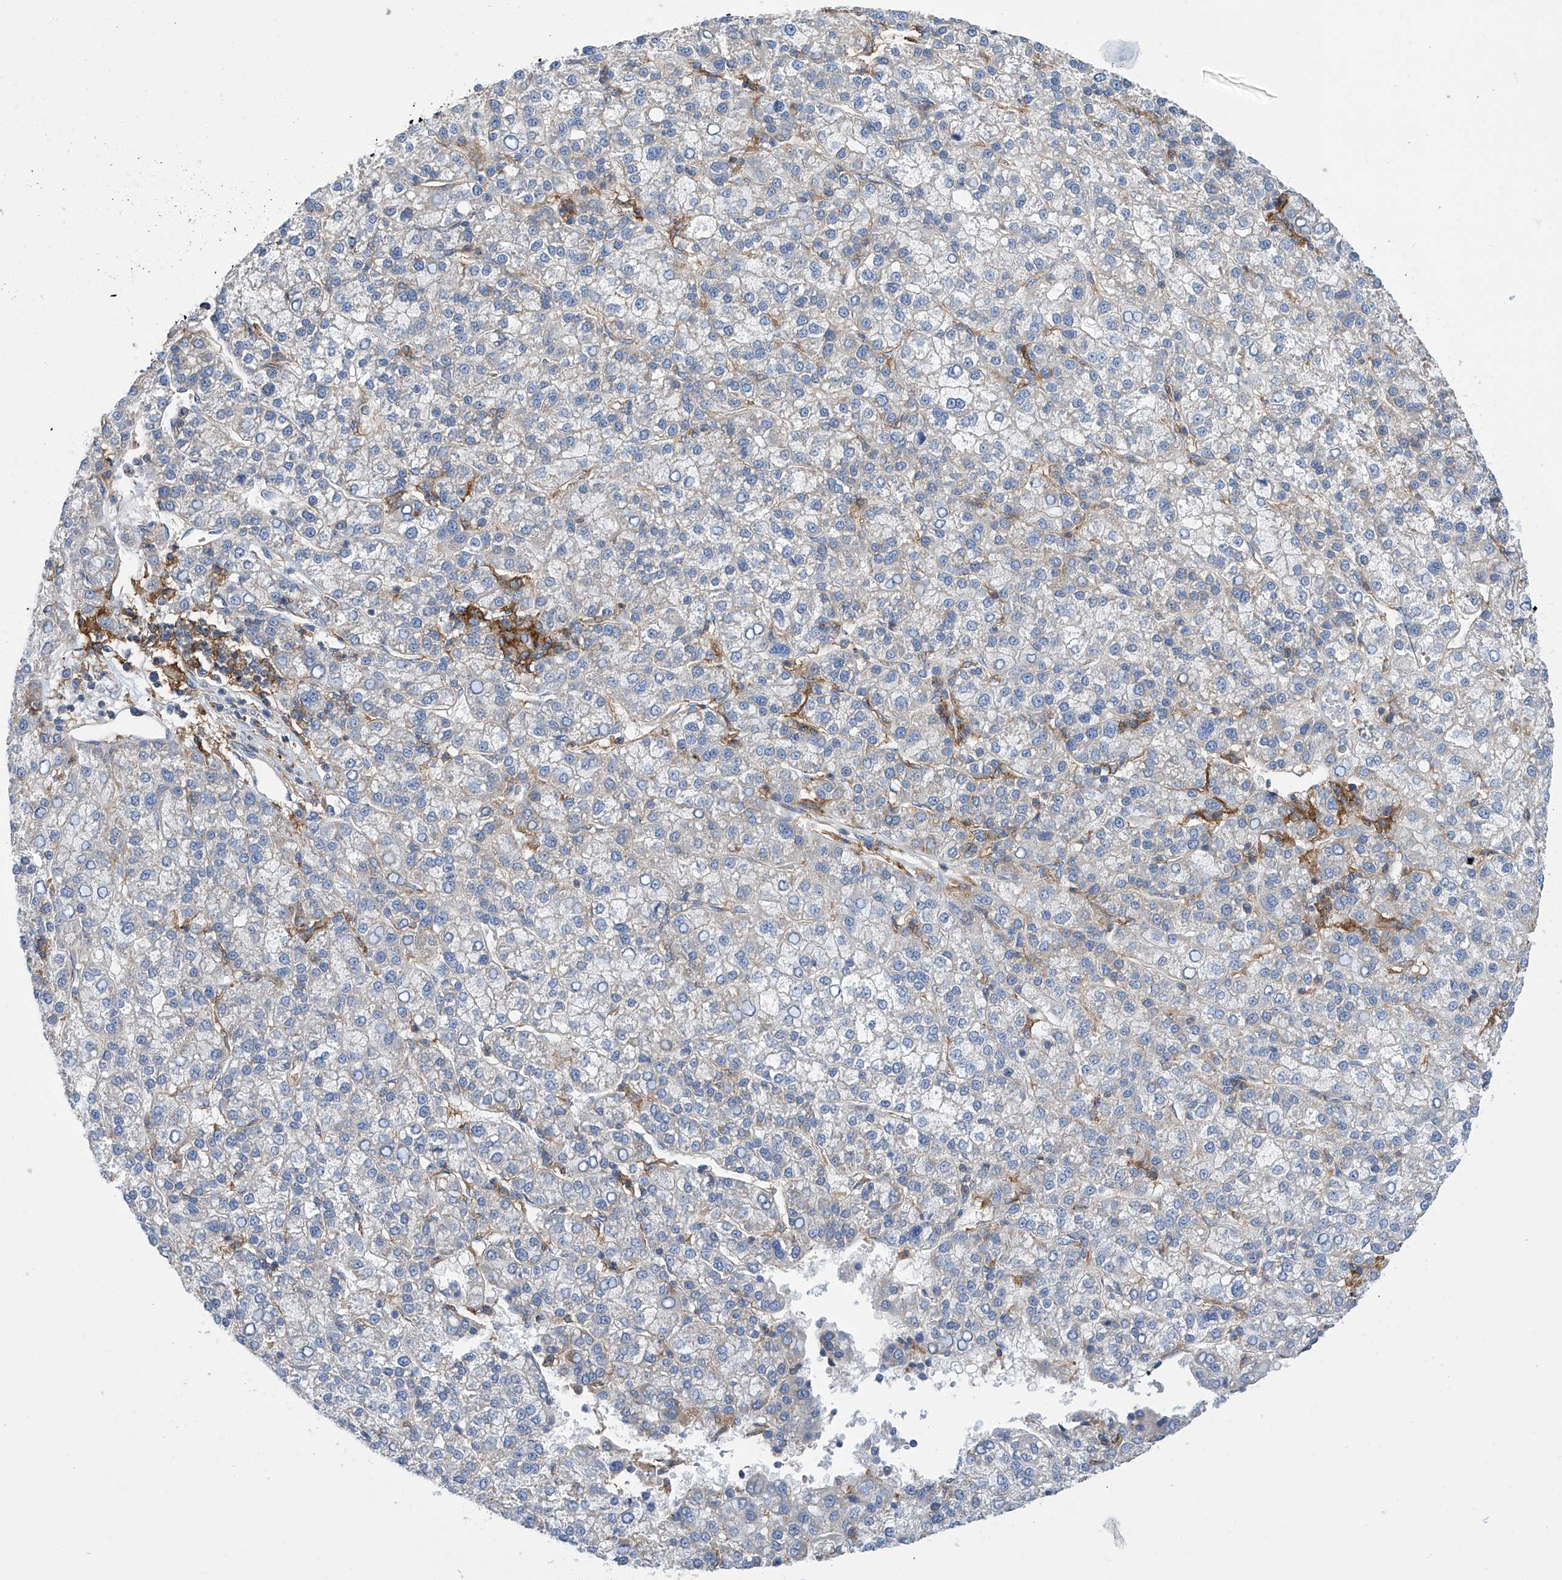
{"staining": {"intensity": "negative", "quantity": "none", "location": "none"}, "tissue": "liver cancer", "cell_type": "Tumor cells", "image_type": "cancer", "snomed": [{"axis": "morphology", "description": "Carcinoma, Hepatocellular, NOS"}, {"axis": "topography", "description": "Liver"}], "caption": "This is an immunohistochemistry micrograph of human hepatocellular carcinoma (liver). There is no staining in tumor cells.", "gene": "P2RX7", "patient": {"sex": "female", "age": 58}}